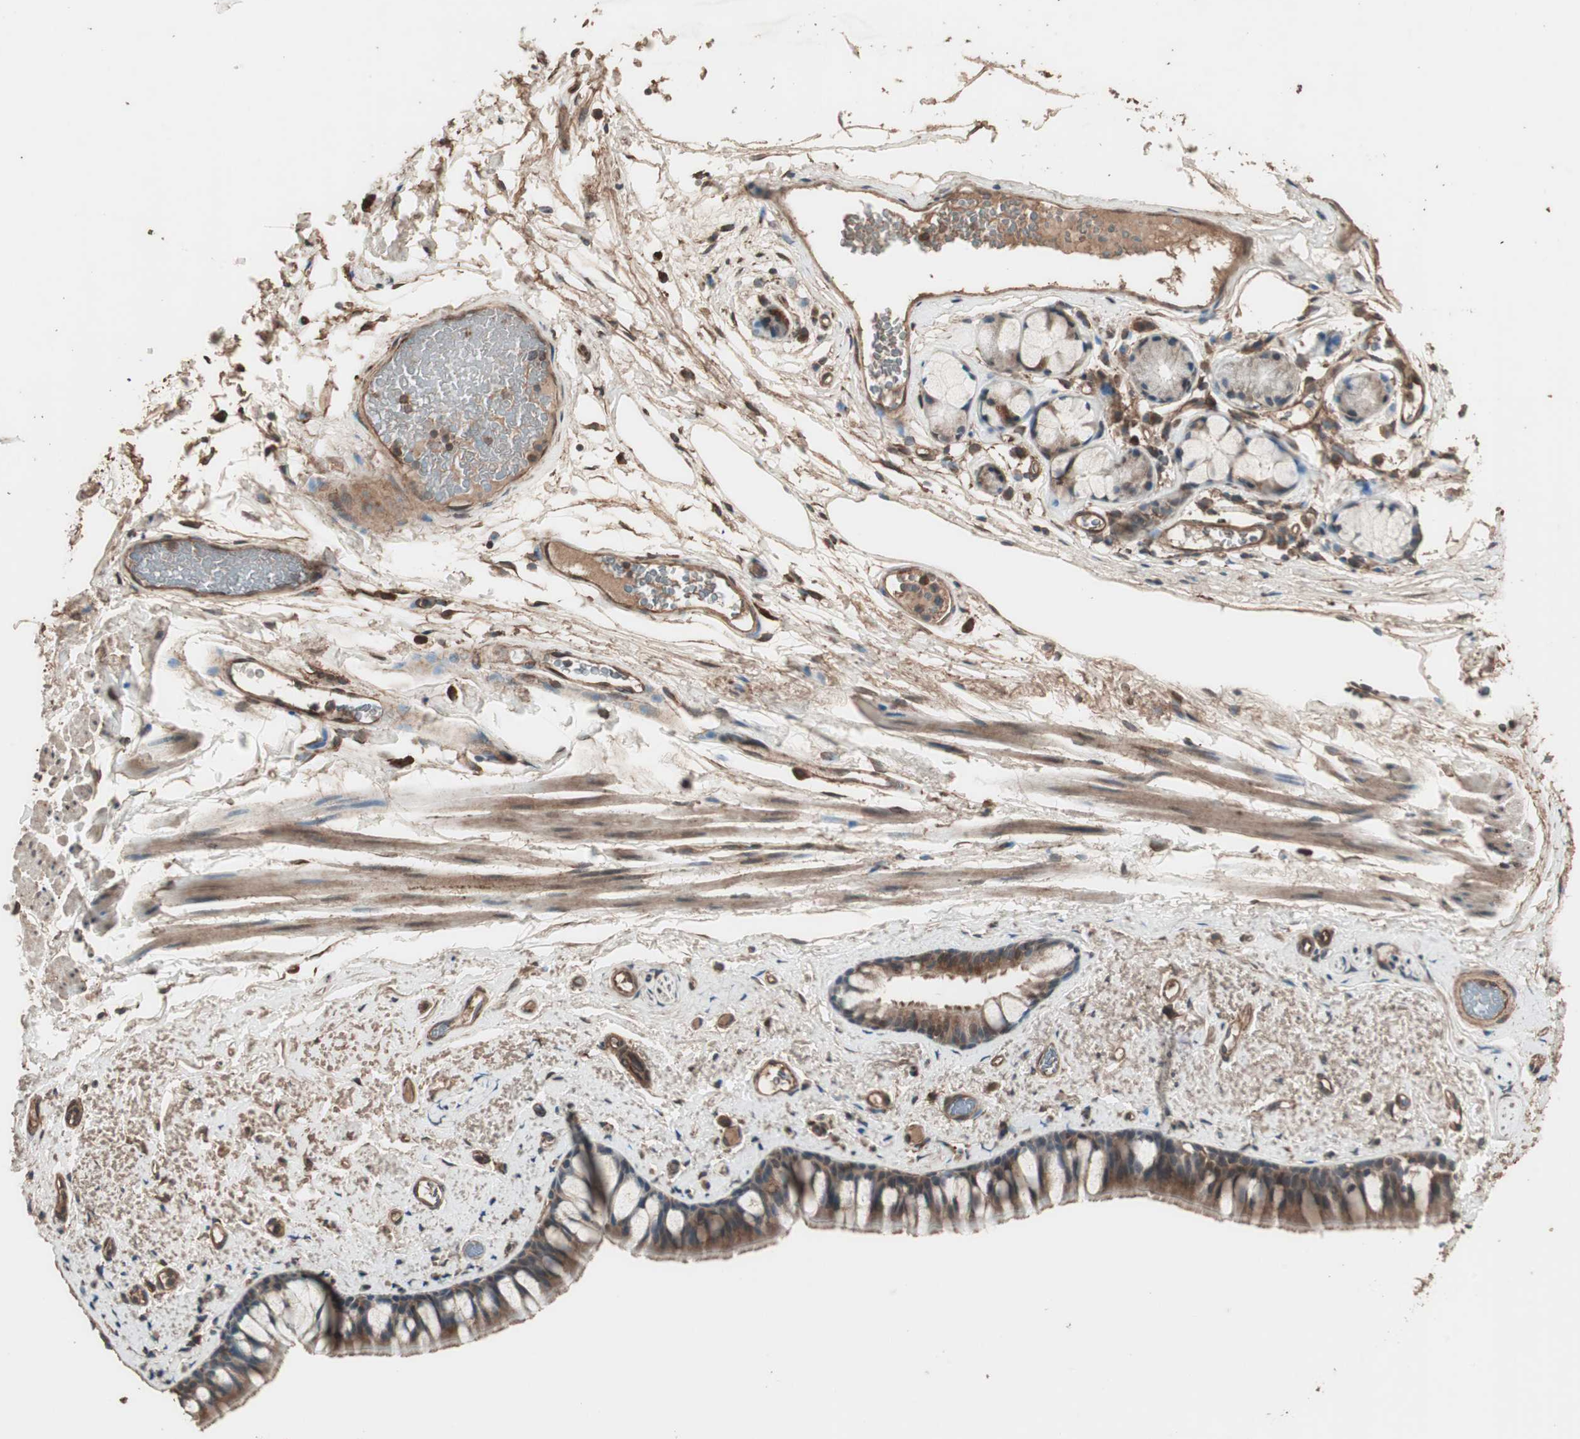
{"staining": {"intensity": "moderate", "quantity": ">75%", "location": "cytoplasmic/membranous"}, "tissue": "bronchus", "cell_type": "Respiratory epithelial cells", "image_type": "normal", "snomed": [{"axis": "morphology", "description": "Normal tissue, NOS"}, {"axis": "topography", "description": "Bronchus"}], "caption": "This is a photomicrograph of immunohistochemistry (IHC) staining of benign bronchus, which shows moderate positivity in the cytoplasmic/membranous of respiratory epithelial cells.", "gene": "CCN4", "patient": {"sex": "female", "age": 73}}